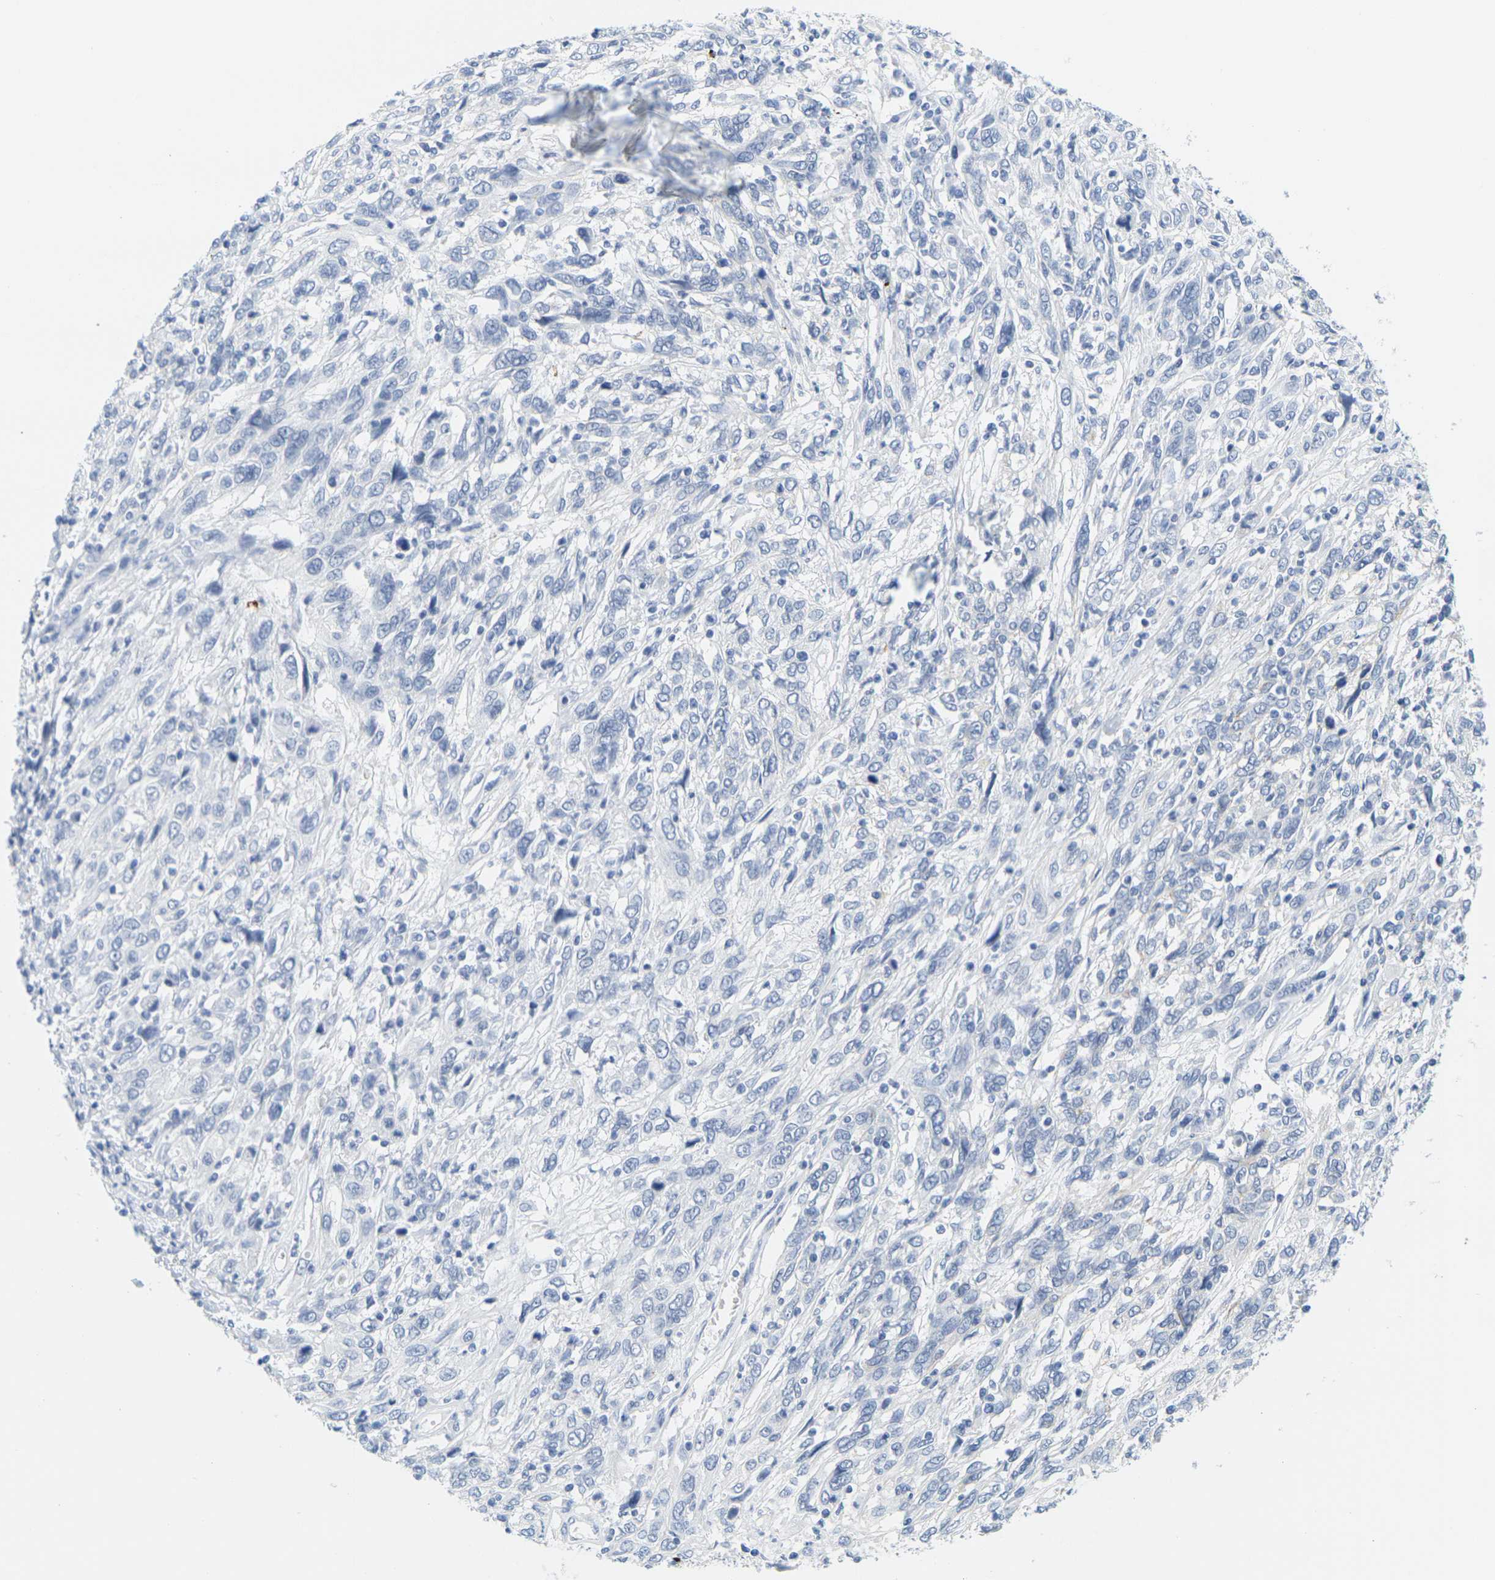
{"staining": {"intensity": "negative", "quantity": "none", "location": "none"}, "tissue": "cervical cancer", "cell_type": "Tumor cells", "image_type": "cancer", "snomed": [{"axis": "morphology", "description": "Squamous cell carcinoma, NOS"}, {"axis": "topography", "description": "Cervix"}], "caption": "There is no significant expression in tumor cells of cervical squamous cell carcinoma. (Brightfield microscopy of DAB (3,3'-diaminobenzidine) IHC at high magnification).", "gene": "HLA-DOB", "patient": {"sex": "female", "age": 46}}